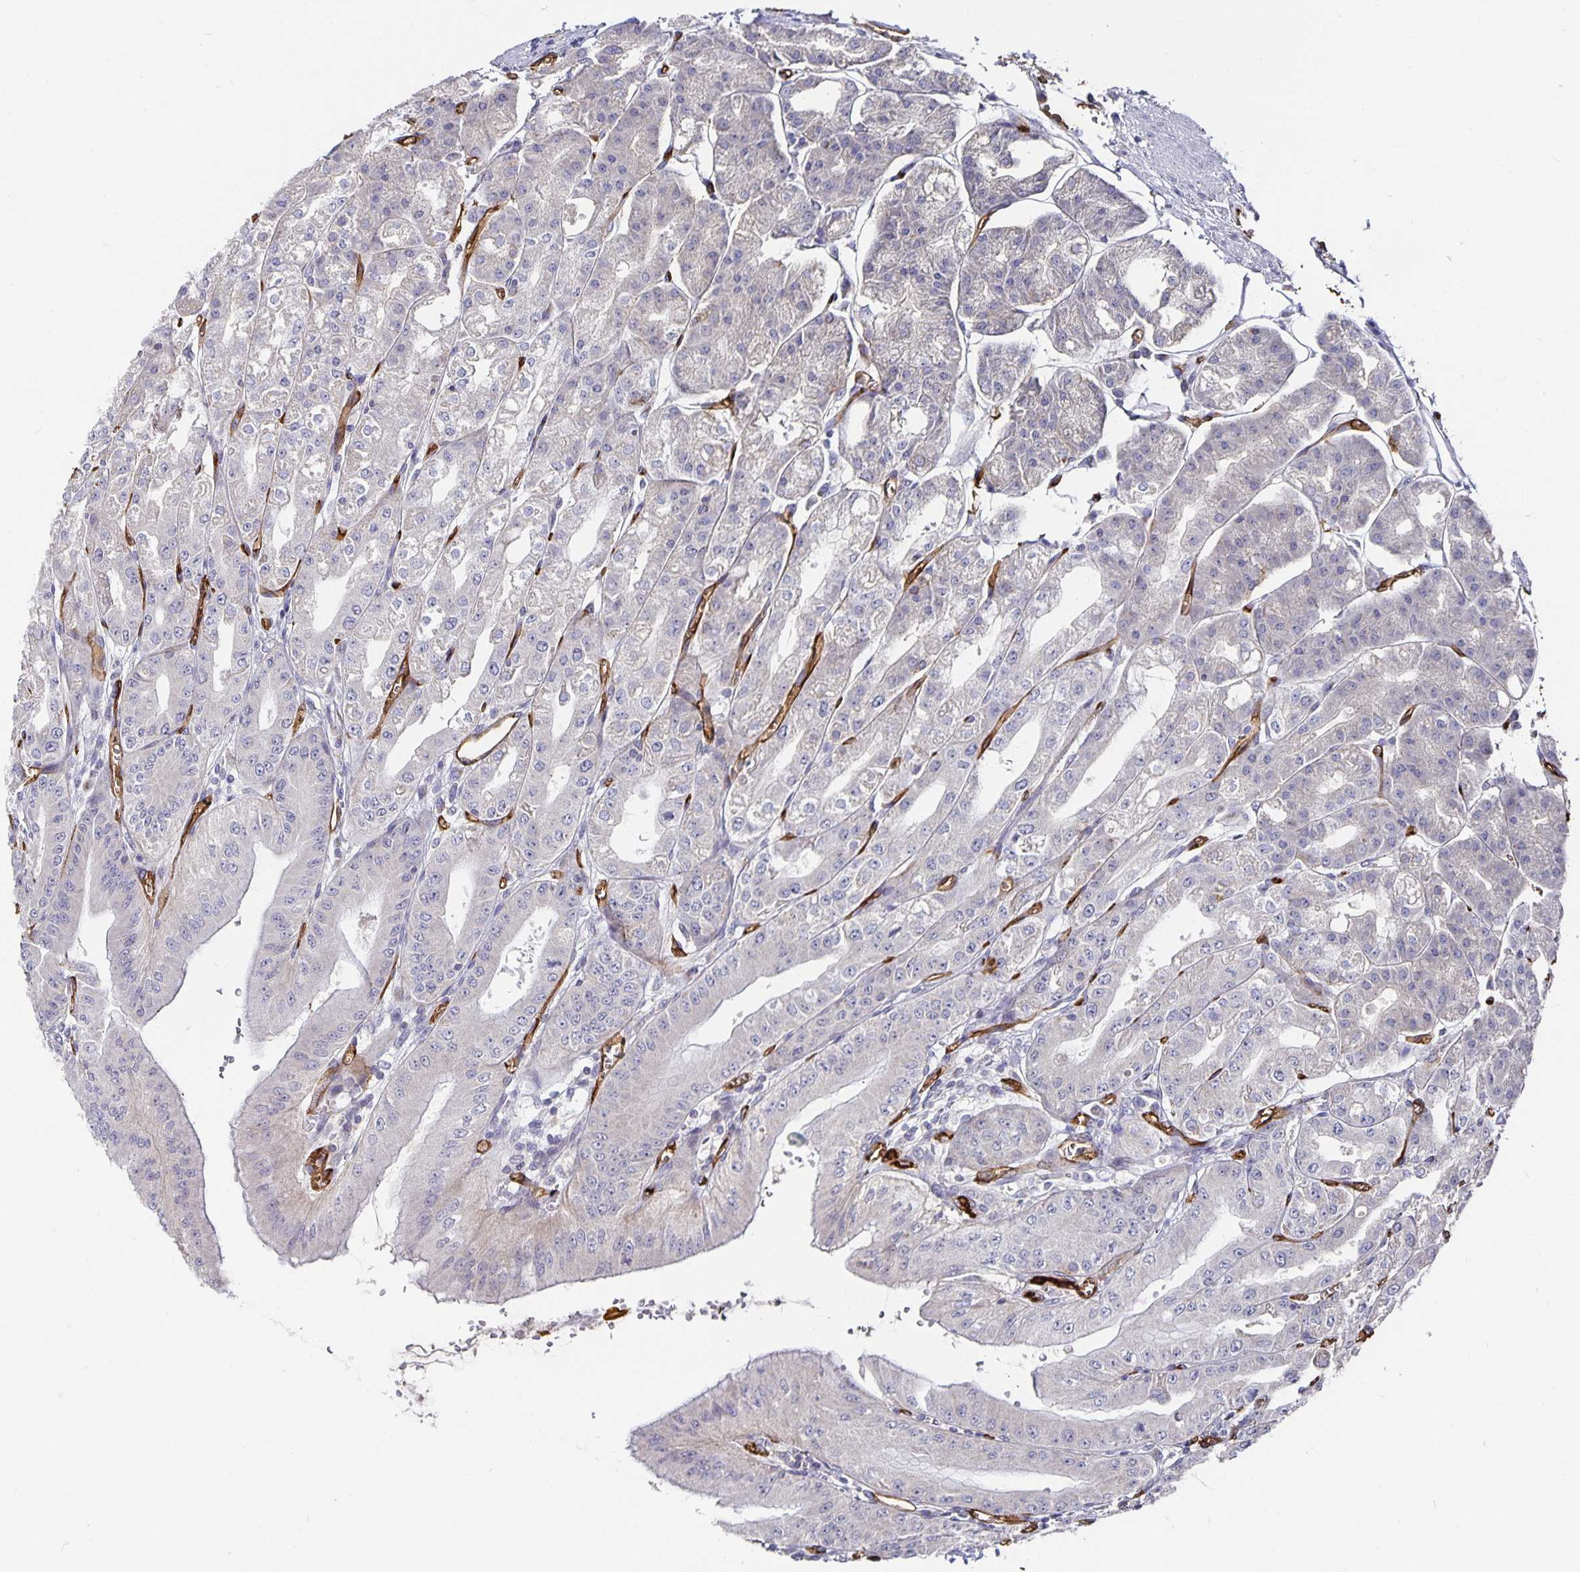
{"staining": {"intensity": "negative", "quantity": "none", "location": "none"}, "tissue": "stomach", "cell_type": "Glandular cells", "image_type": "normal", "snomed": [{"axis": "morphology", "description": "Normal tissue, NOS"}, {"axis": "topography", "description": "Stomach, lower"}], "caption": "Immunohistochemistry image of benign stomach: stomach stained with DAB (3,3'-diaminobenzidine) displays no significant protein staining in glandular cells.", "gene": "PODXL", "patient": {"sex": "male", "age": 71}}